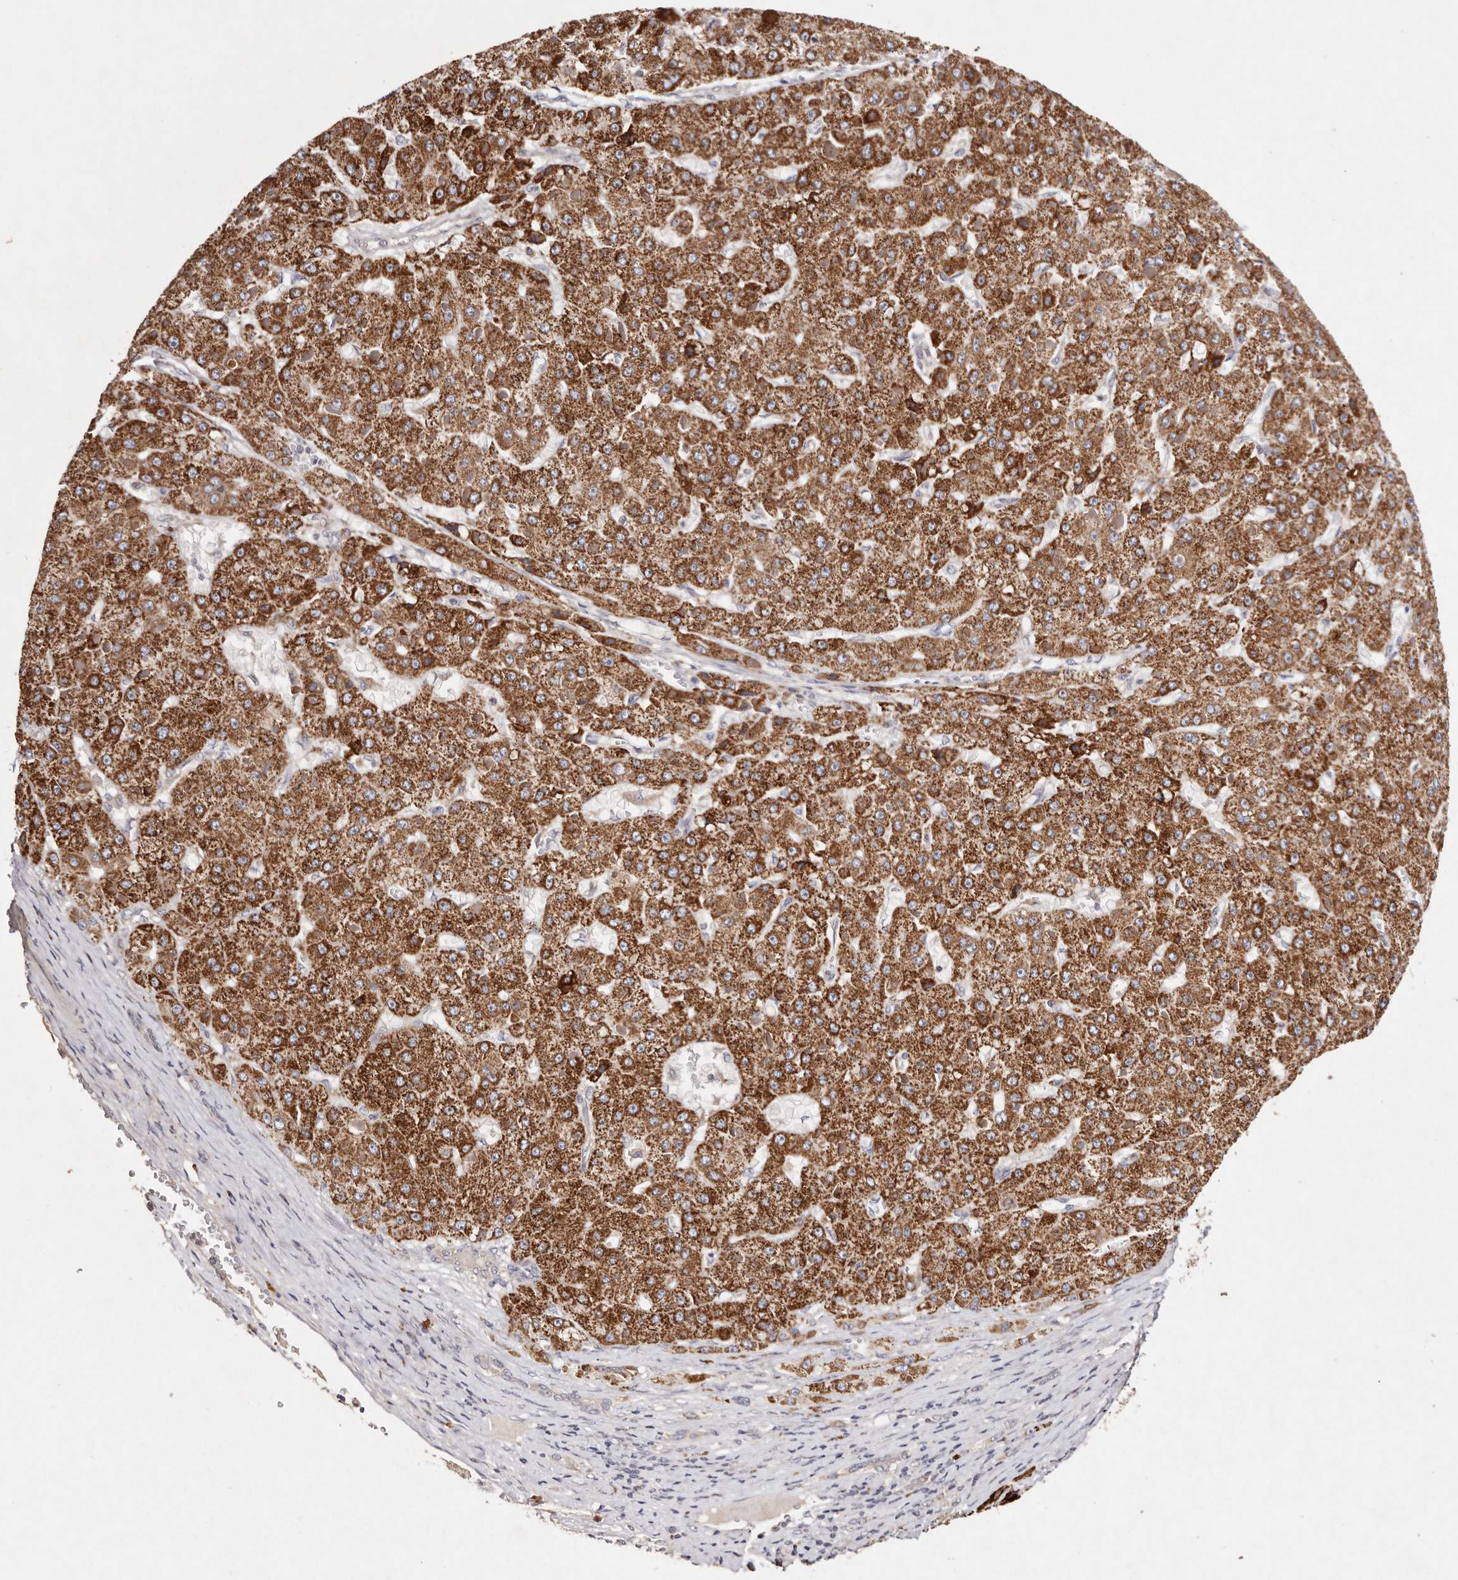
{"staining": {"intensity": "strong", "quantity": ">75%", "location": "cytoplasmic/membranous"}, "tissue": "liver cancer", "cell_type": "Tumor cells", "image_type": "cancer", "snomed": [{"axis": "morphology", "description": "Carcinoma, Hepatocellular, NOS"}, {"axis": "topography", "description": "Liver"}], "caption": "Strong cytoplasmic/membranous staining is identified in about >75% of tumor cells in liver cancer.", "gene": "TSC2", "patient": {"sex": "female", "age": 73}}